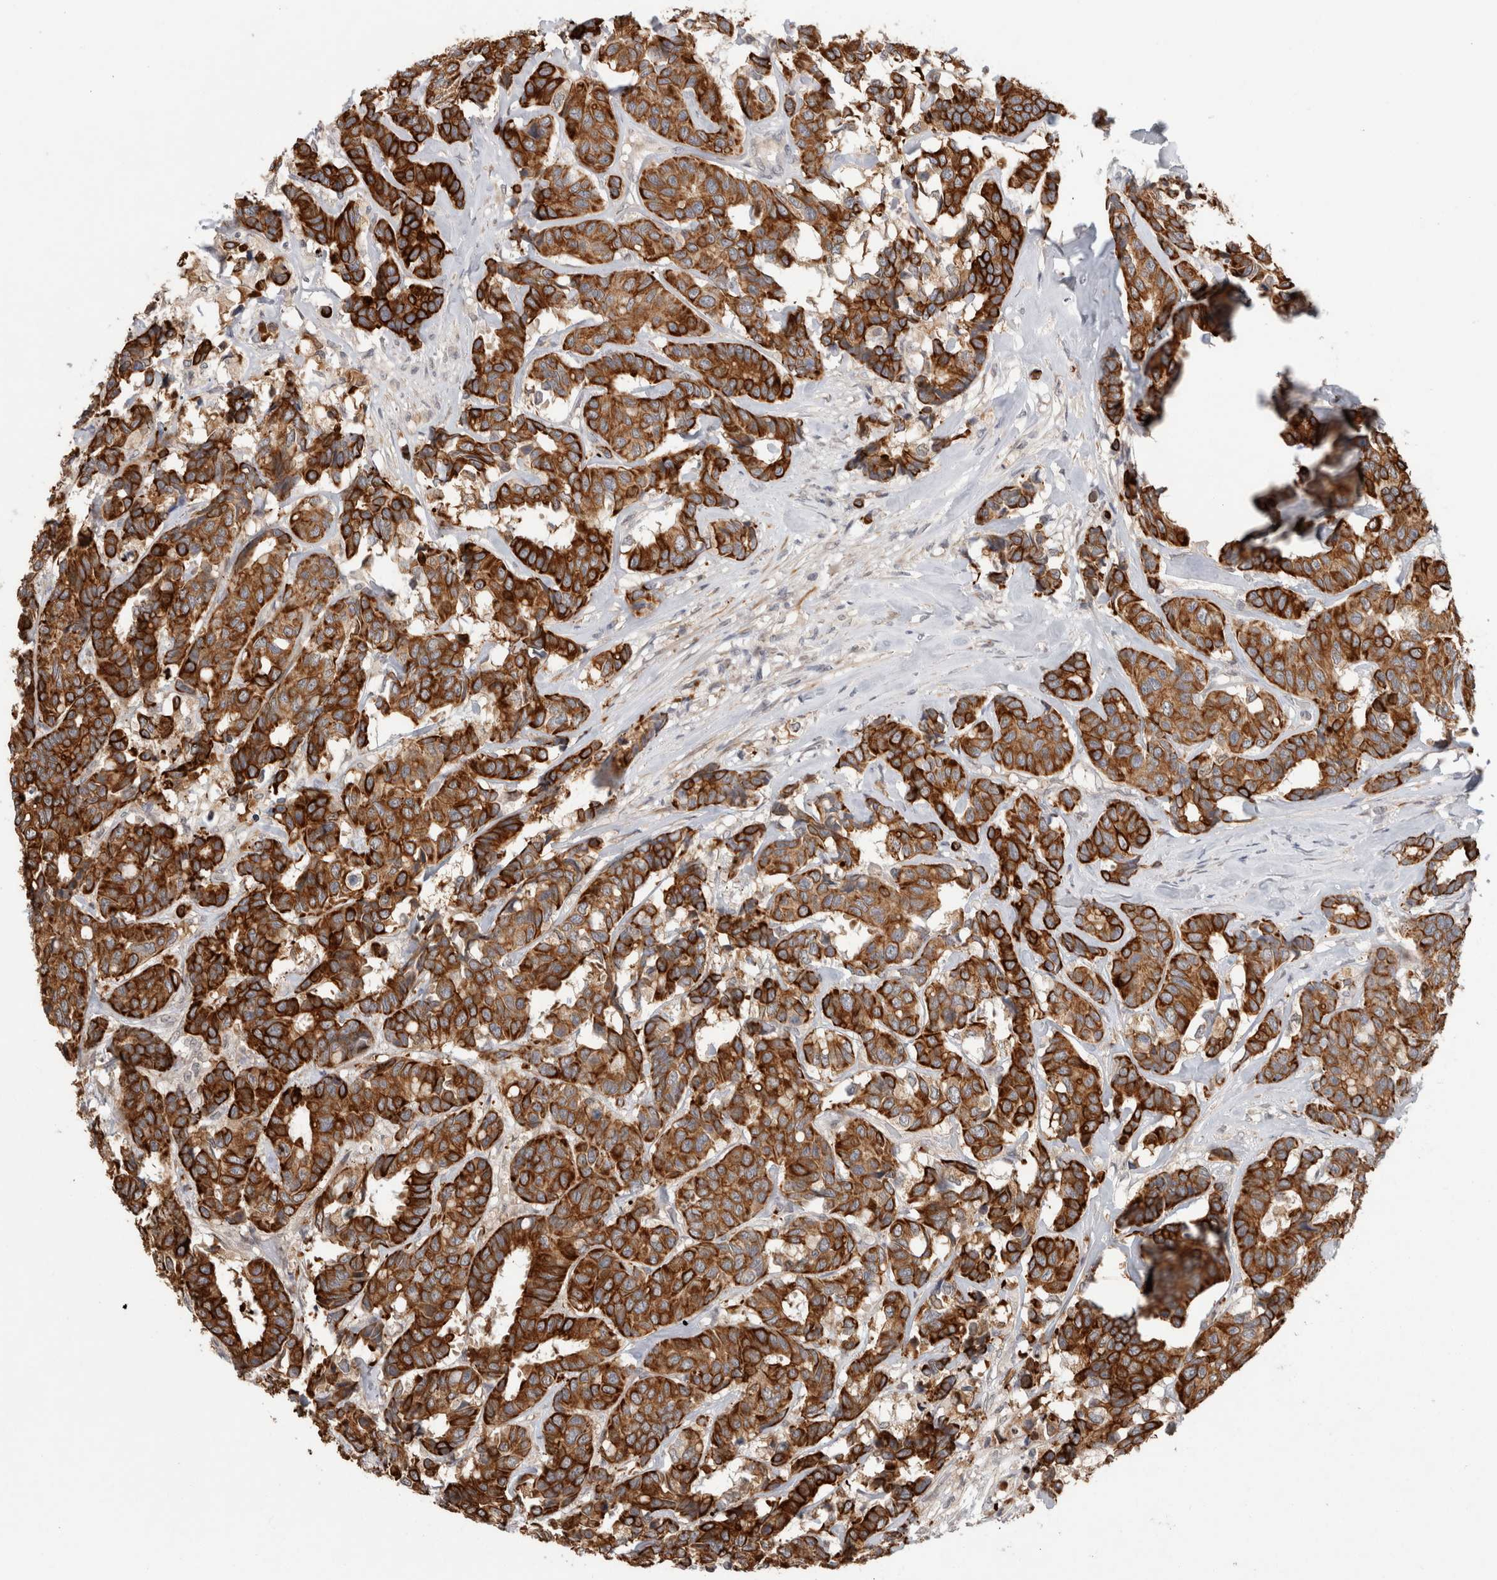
{"staining": {"intensity": "strong", "quantity": ">75%", "location": "cytoplasmic/membranous"}, "tissue": "breast cancer", "cell_type": "Tumor cells", "image_type": "cancer", "snomed": [{"axis": "morphology", "description": "Duct carcinoma"}, {"axis": "topography", "description": "Breast"}], "caption": "Strong cytoplasmic/membranous positivity for a protein is present in approximately >75% of tumor cells of breast intraductal carcinoma using IHC.", "gene": "CRISPLD1", "patient": {"sex": "female", "age": 87}}